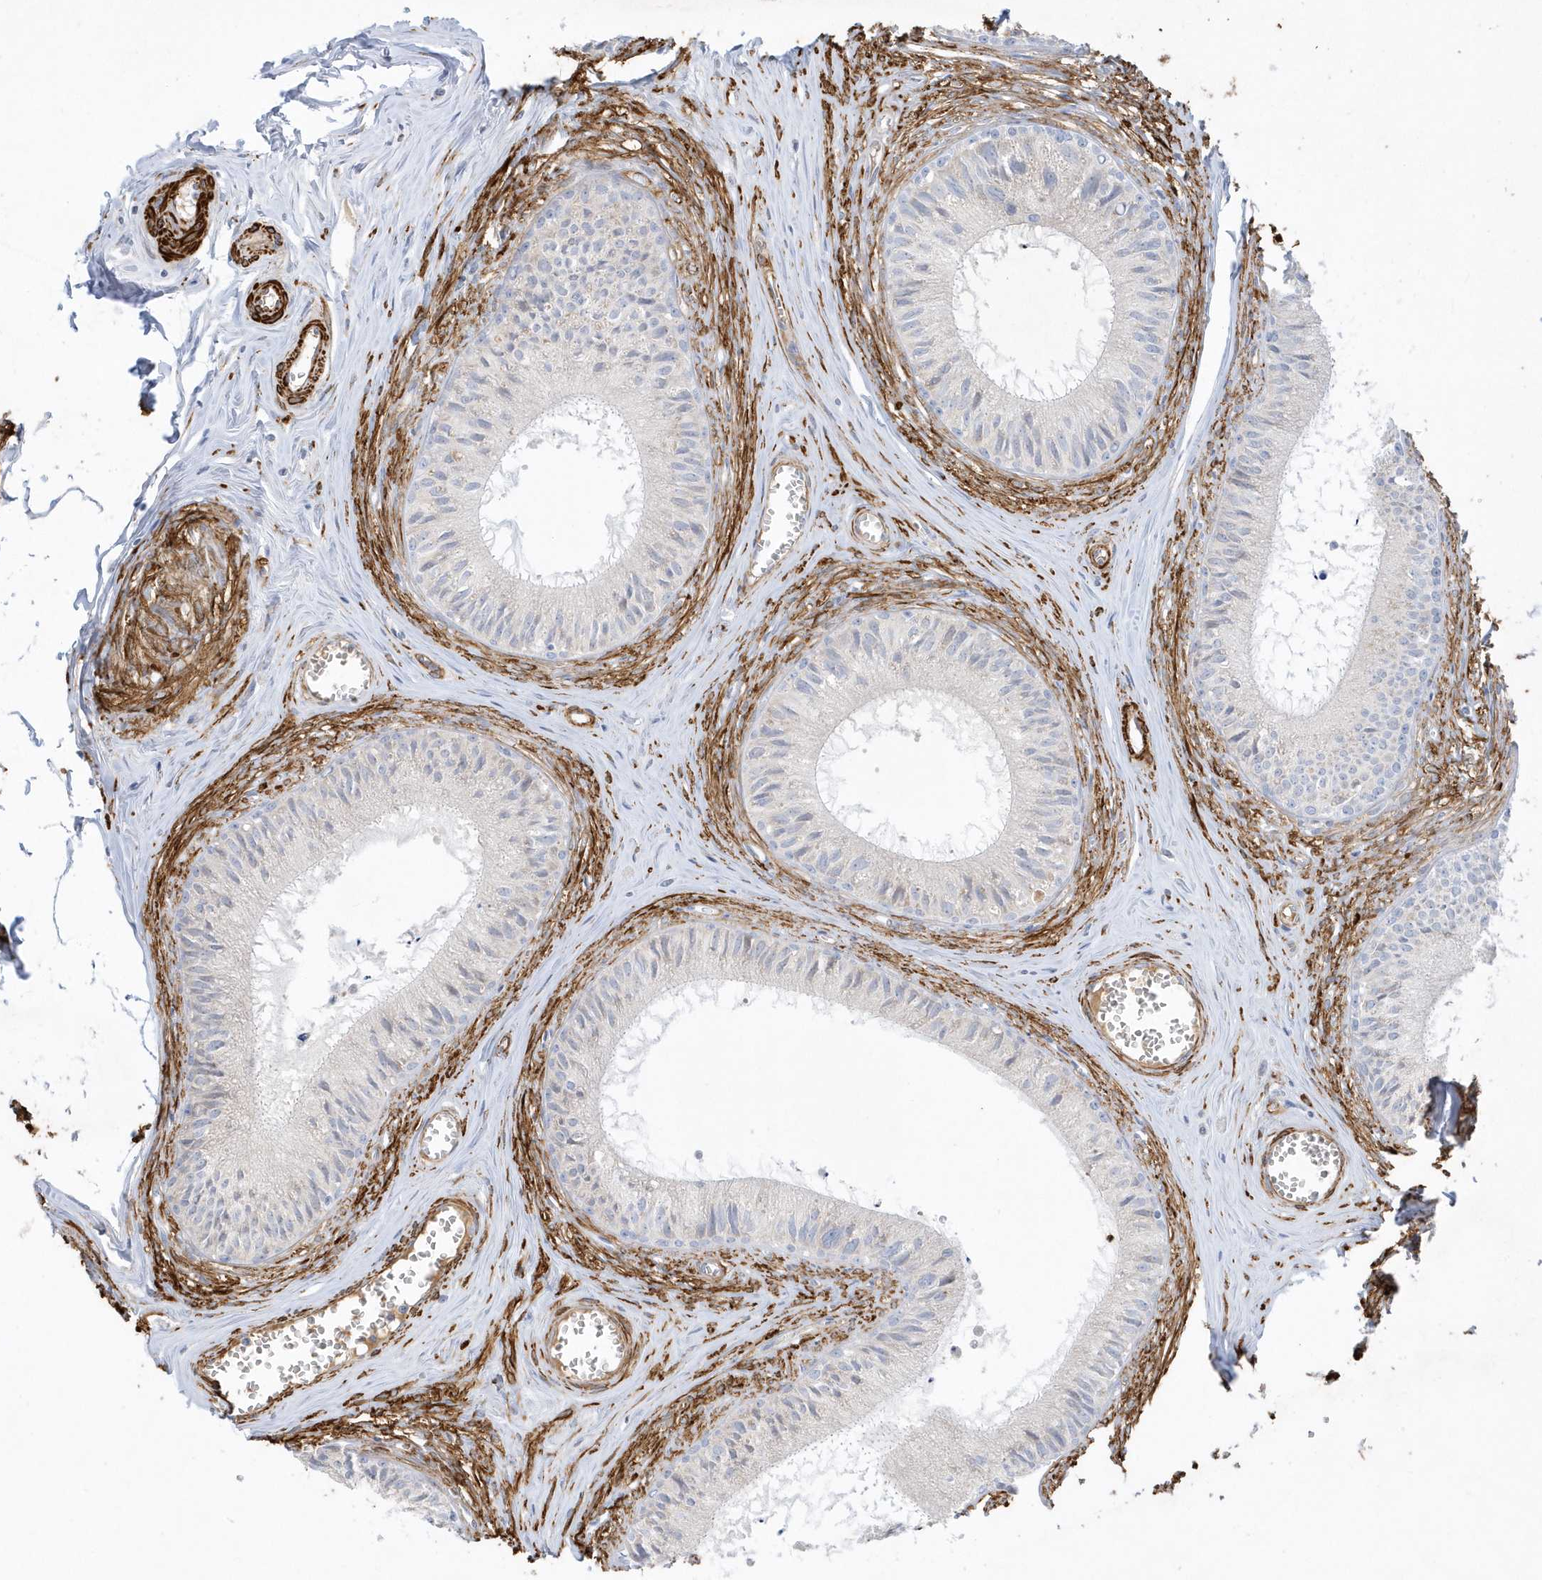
{"staining": {"intensity": "weak", "quantity": "<25%", "location": "cytoplasmic/membranous"}, "tissue": "epididymis", "cell_type": "Glandular cells", "image_type": "normal", "snomed": [{"axis": "morphology", "description": "Normal tissue, NOS"}, {"axis": "topography", "description": "Epididymis"}], "caption": "A photomicrograph of epididymis stained for a protein demonstrates no brown staining in glandular cells.", "gene": "THADA", "patient": {"sex": "male", "age": 36}}